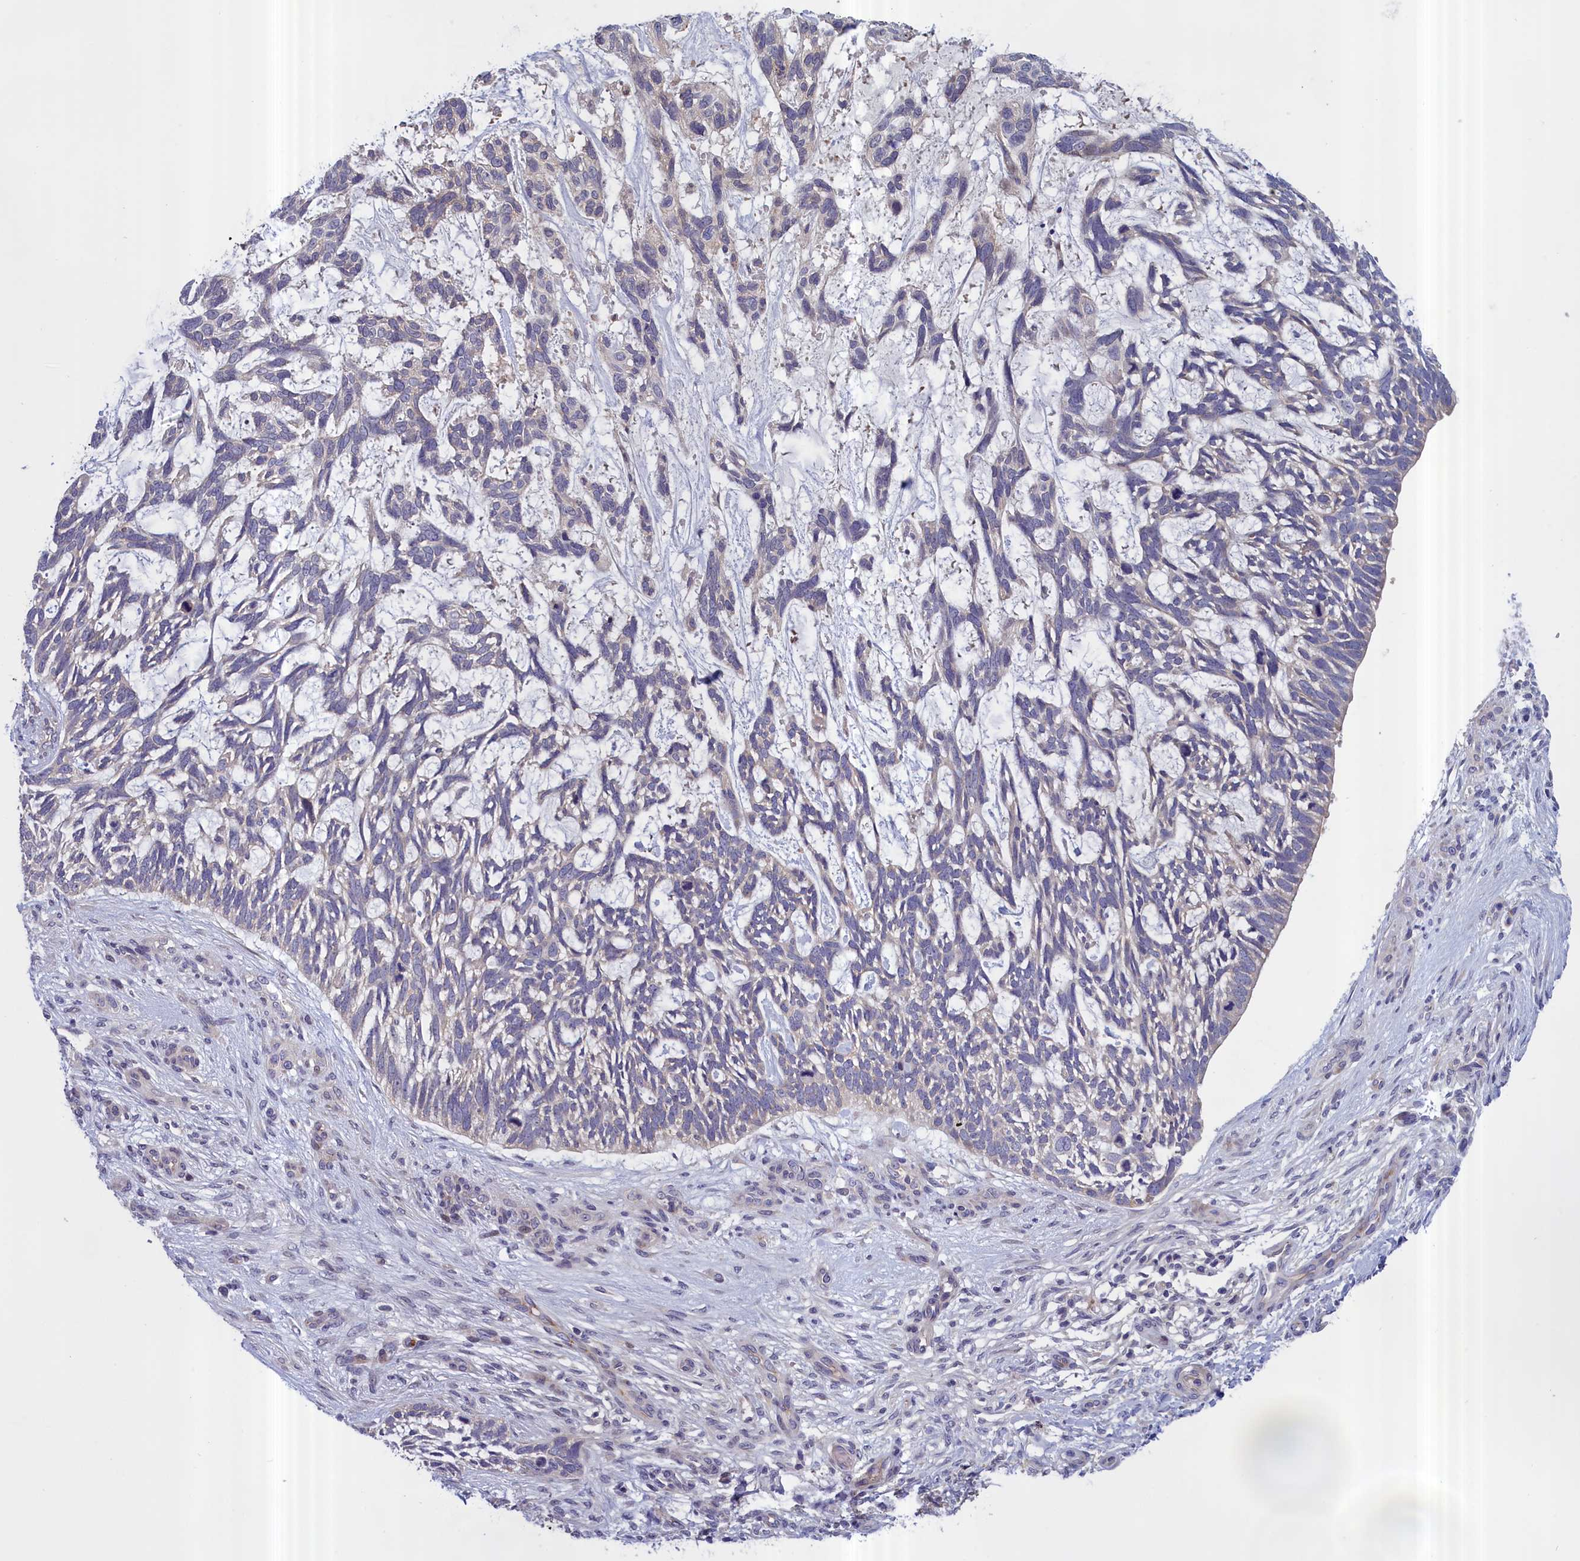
{"staining": {"intensity": "negative", "quantity": "none", "location": "none"}, "tissue": "skin cancer", "cell_type": "Tumor cells", "image_type": "cancer", "snomed": [{"axis": "morphology", "description": "Basal cell carcinoma"}, {"axis": "topography", "description": "Skin"}], "caption": "This is an immunohistochemistry (IHC) micrograph of basal cell carcinoma (skin). There is no staining in tumor cells.", "gene": "IGFALS", "patient": {"sex": "male", "age": 88}}